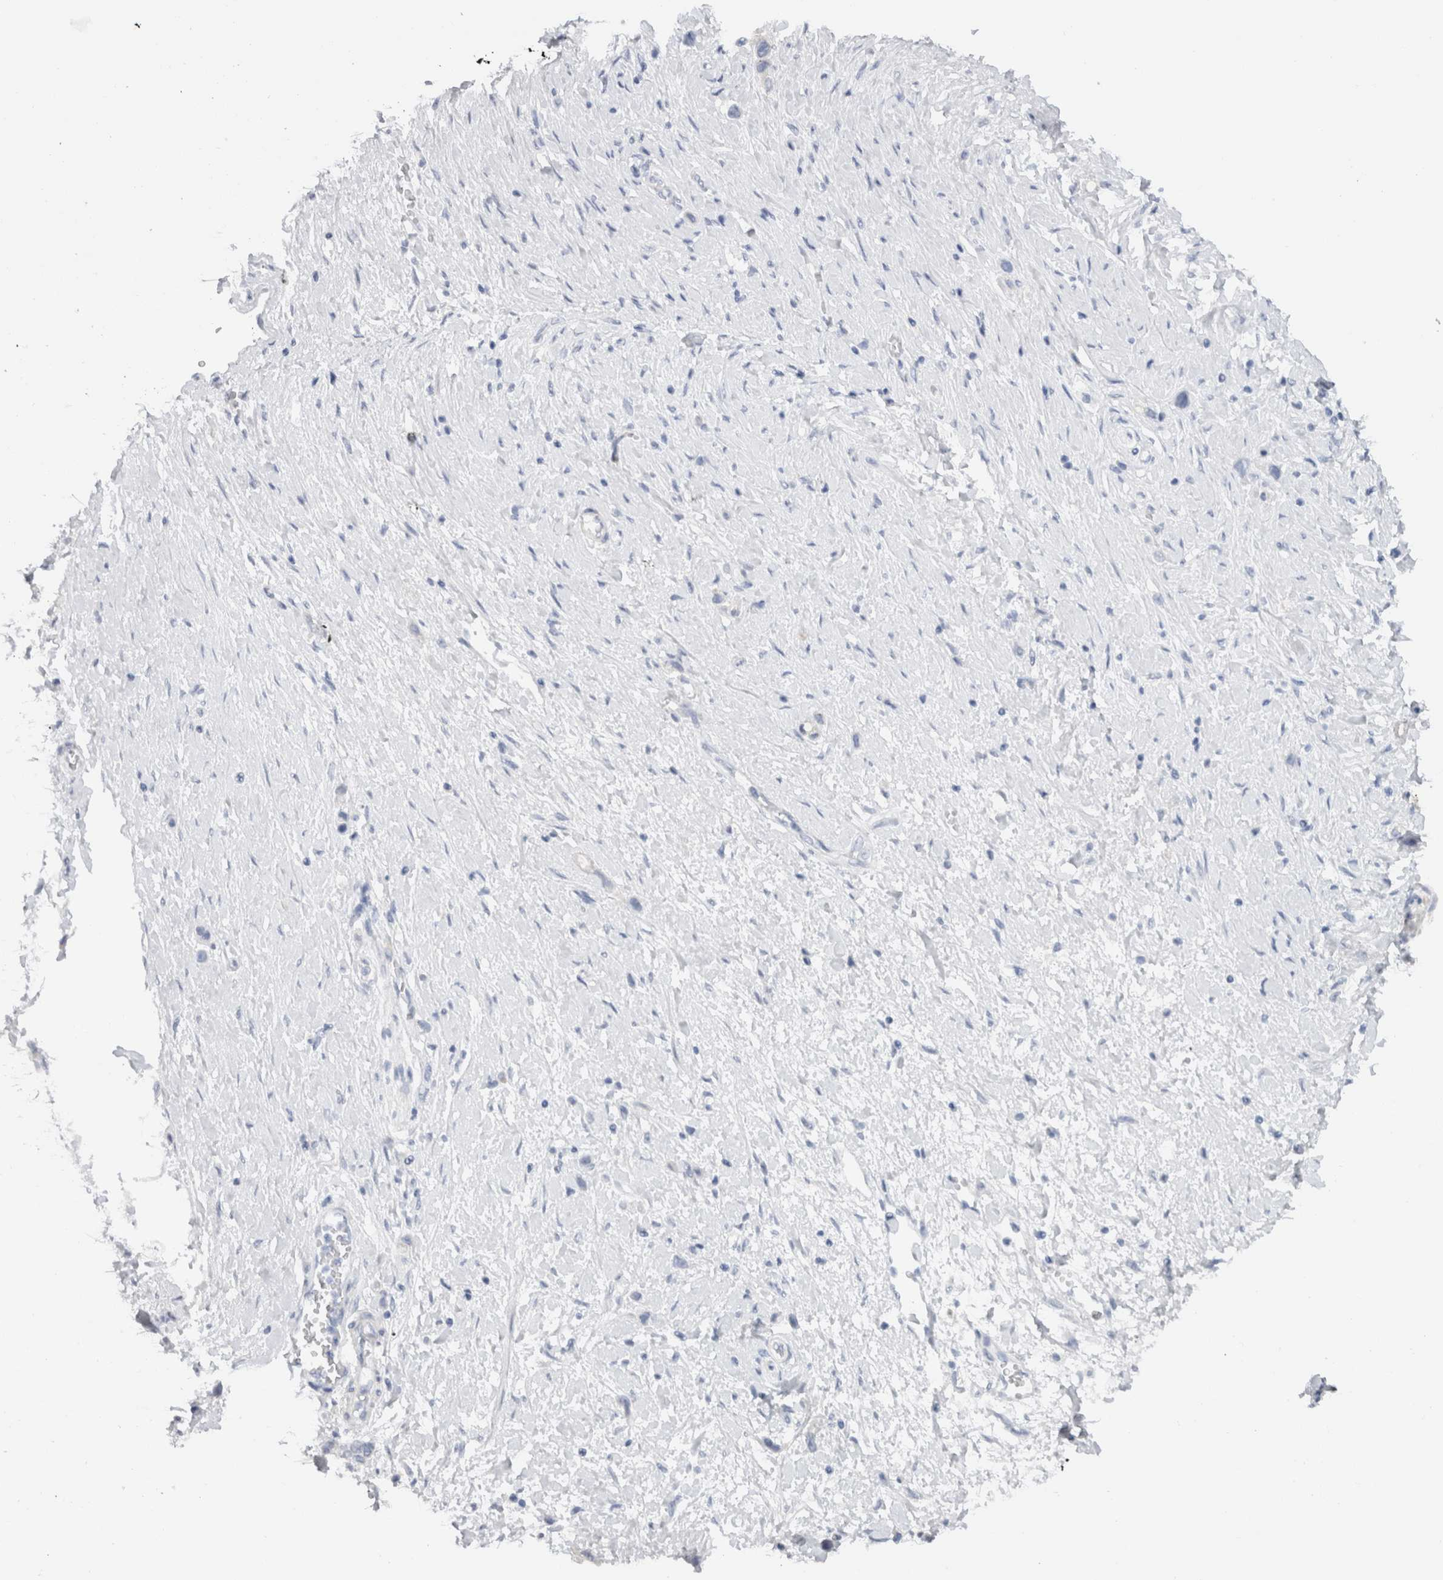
{"staining": {"intensity": "negative", "quantity": "none", "location": "none"}, "tissue": "stomach cancer", "cell_type": "Tumor cells", "image_type": "cancer", "snomed": [{"axis": "morphology", "description": "Adenocarcinoma, NOS"}, {"axis": "topography", "description": "Stomach"}], "caption": "Histopathology image shows no protein expression in tumor cells of stomach adenocarcinoma tissue. (DAB (3,3'-diaminobenzidine) immunohistochemistry with hematoxylin counter stain).", "gene": "C9orf50", "patient": {"sex": "female", "age": 65}}